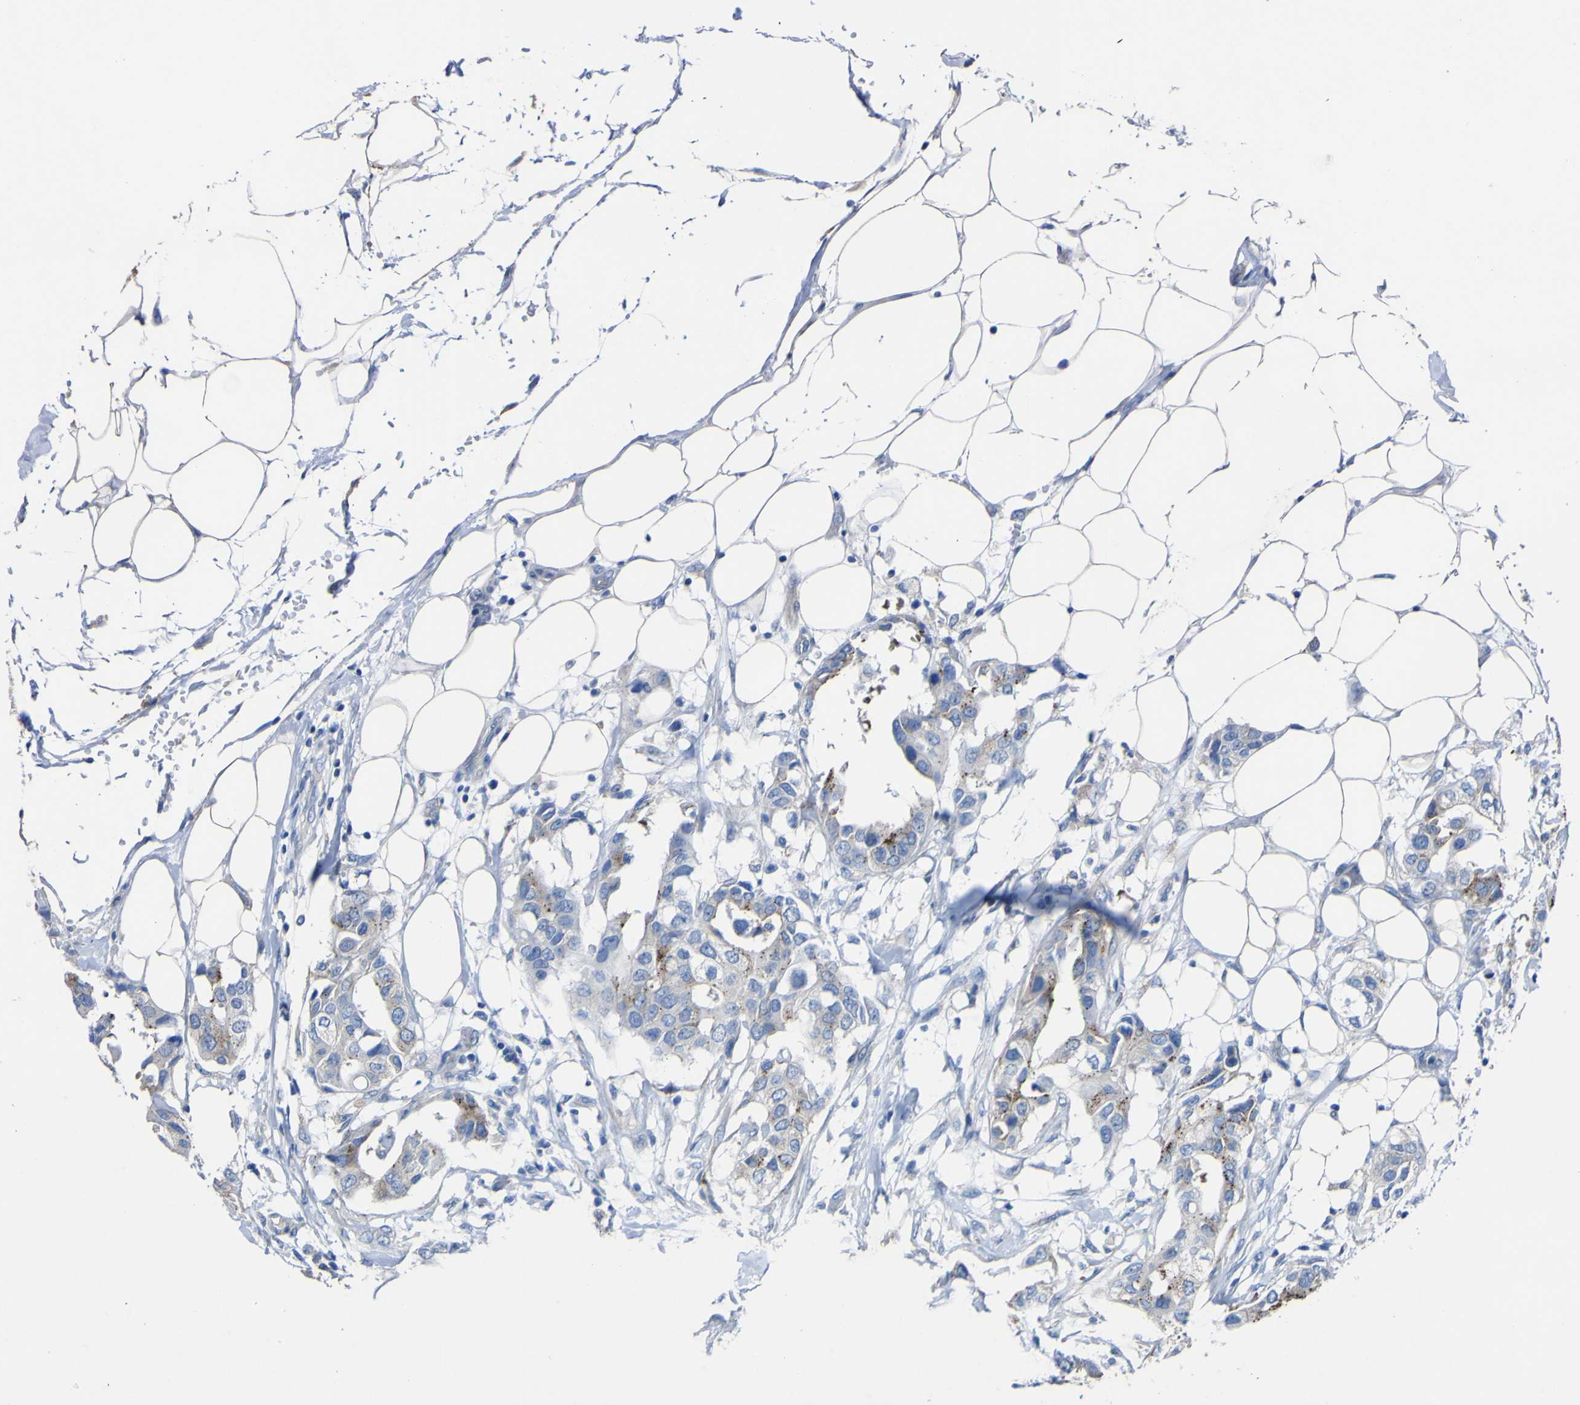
{"staining": {"intensity": "moderate", "quantity": ">75%", "location": "cytoplasmic/membranous"}, "tissue": "breast cancer", "cell_type": "Tumor cells", "image_type": "cancer", "snomed": [{"axis": "morphology", "description": "Duct carcinoma"}, {"axis": "topography", "description": "Breast"}], "caption": "The immunohistochemical stain labels moderate cytoplasmic/membranous expression in tumor cells of breast cancer (infiltrating ductal carcinoma) tissue.", "gene": "AGO4", "patient": {"sex": "female", "age": 40}}